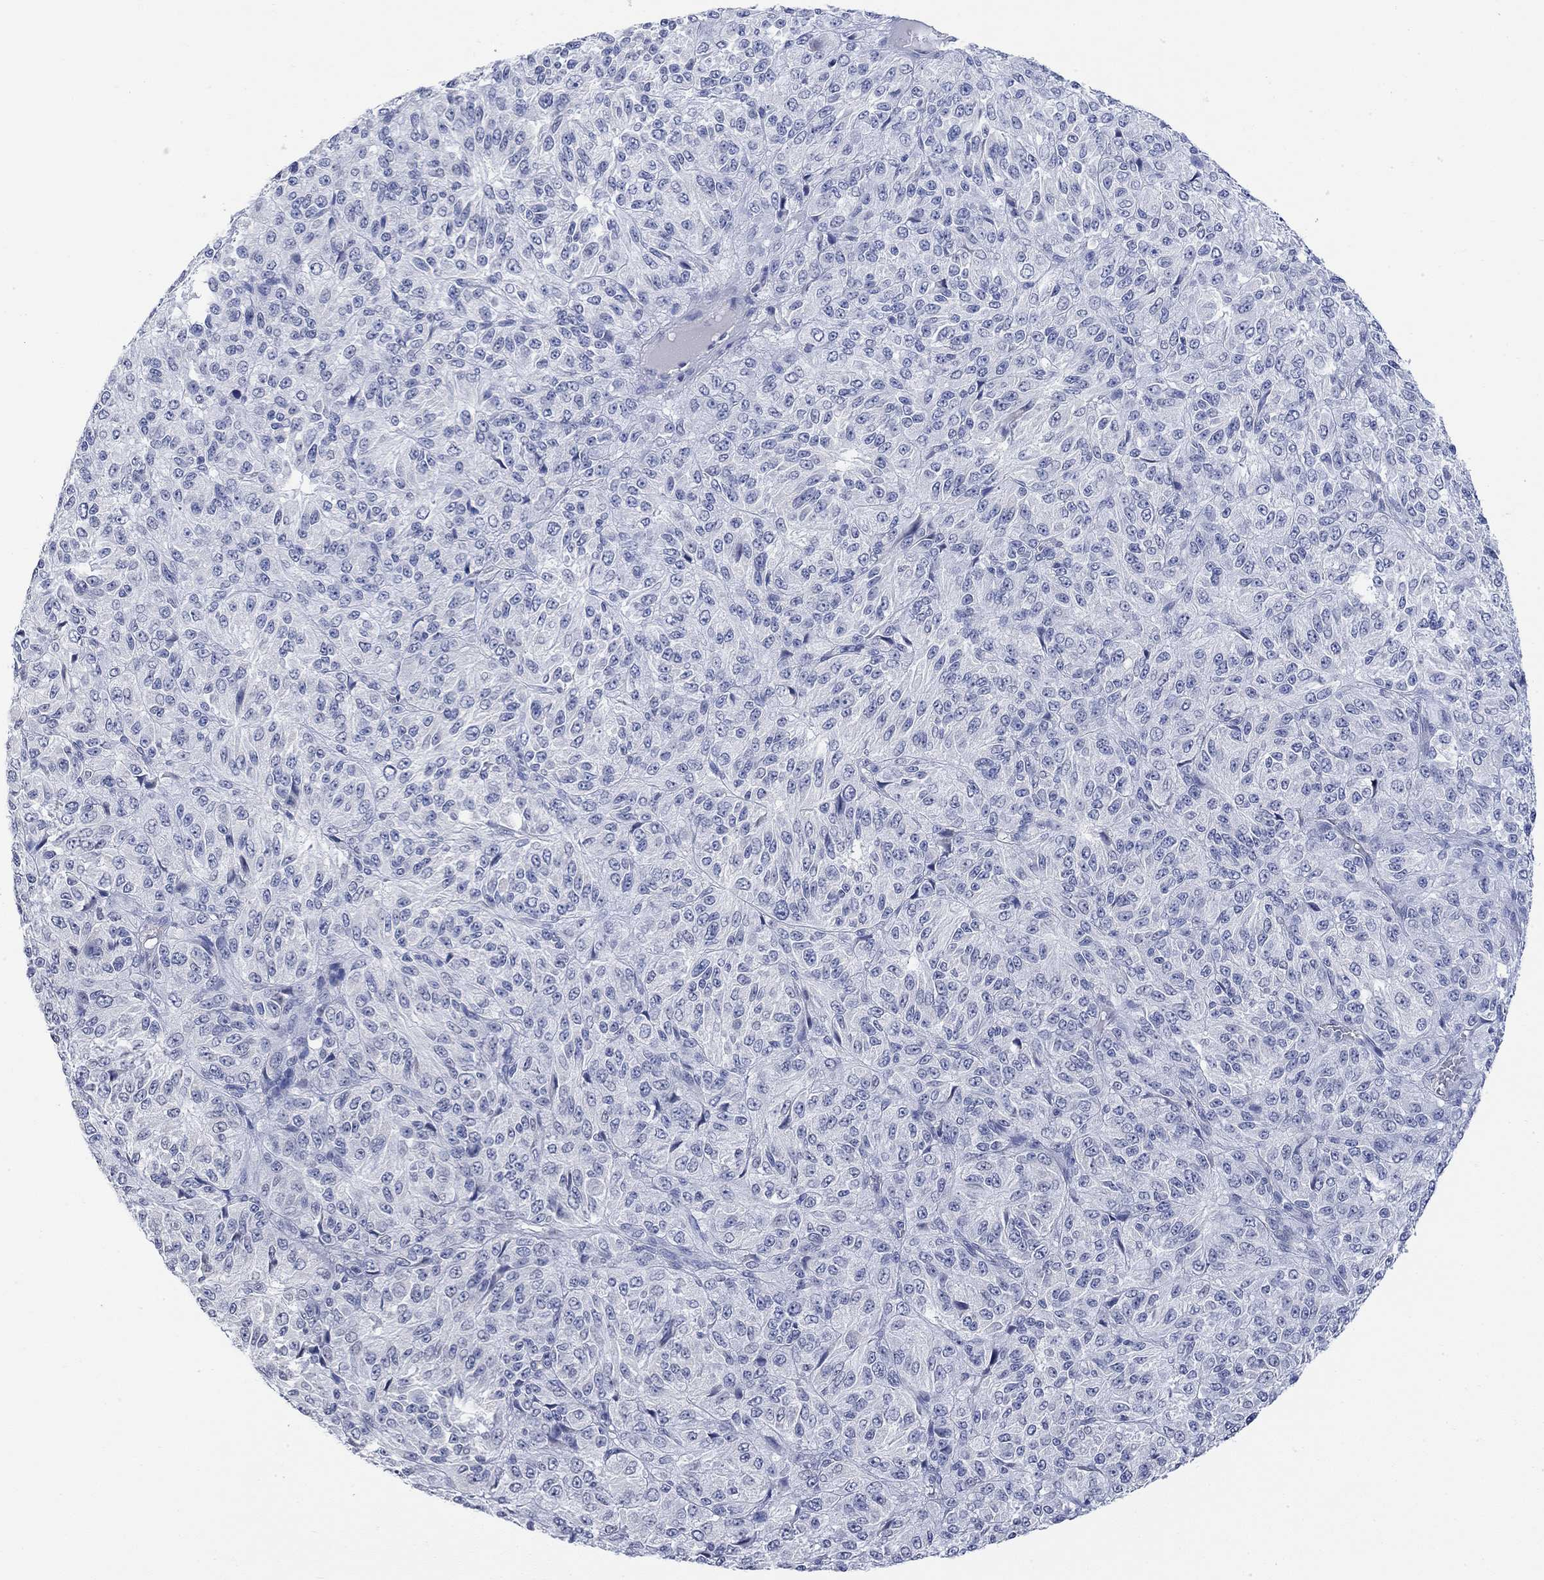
{"staining": {"intensity": "negative", "quantity": "none", "location": "none"}, "tissue": "melanoma", "cell_type": "Tumor cells", "image_type": "cancer", "snomed": [{"axis": "morphology", "description": "Malignant melanoma, Metastatic site"}, {"axis": "topography", "description": "Brain"}], "caption": "Immunohistochemistry image of neoplastic tissue: melanoma stained with DAB displays no significant protein staining in tumor cells. (Brightfield microscopy of DAB immunohistochemistry at high magnification).", "gene": "TMEM255A", "patient": {"sex": "female", "age": 56}}